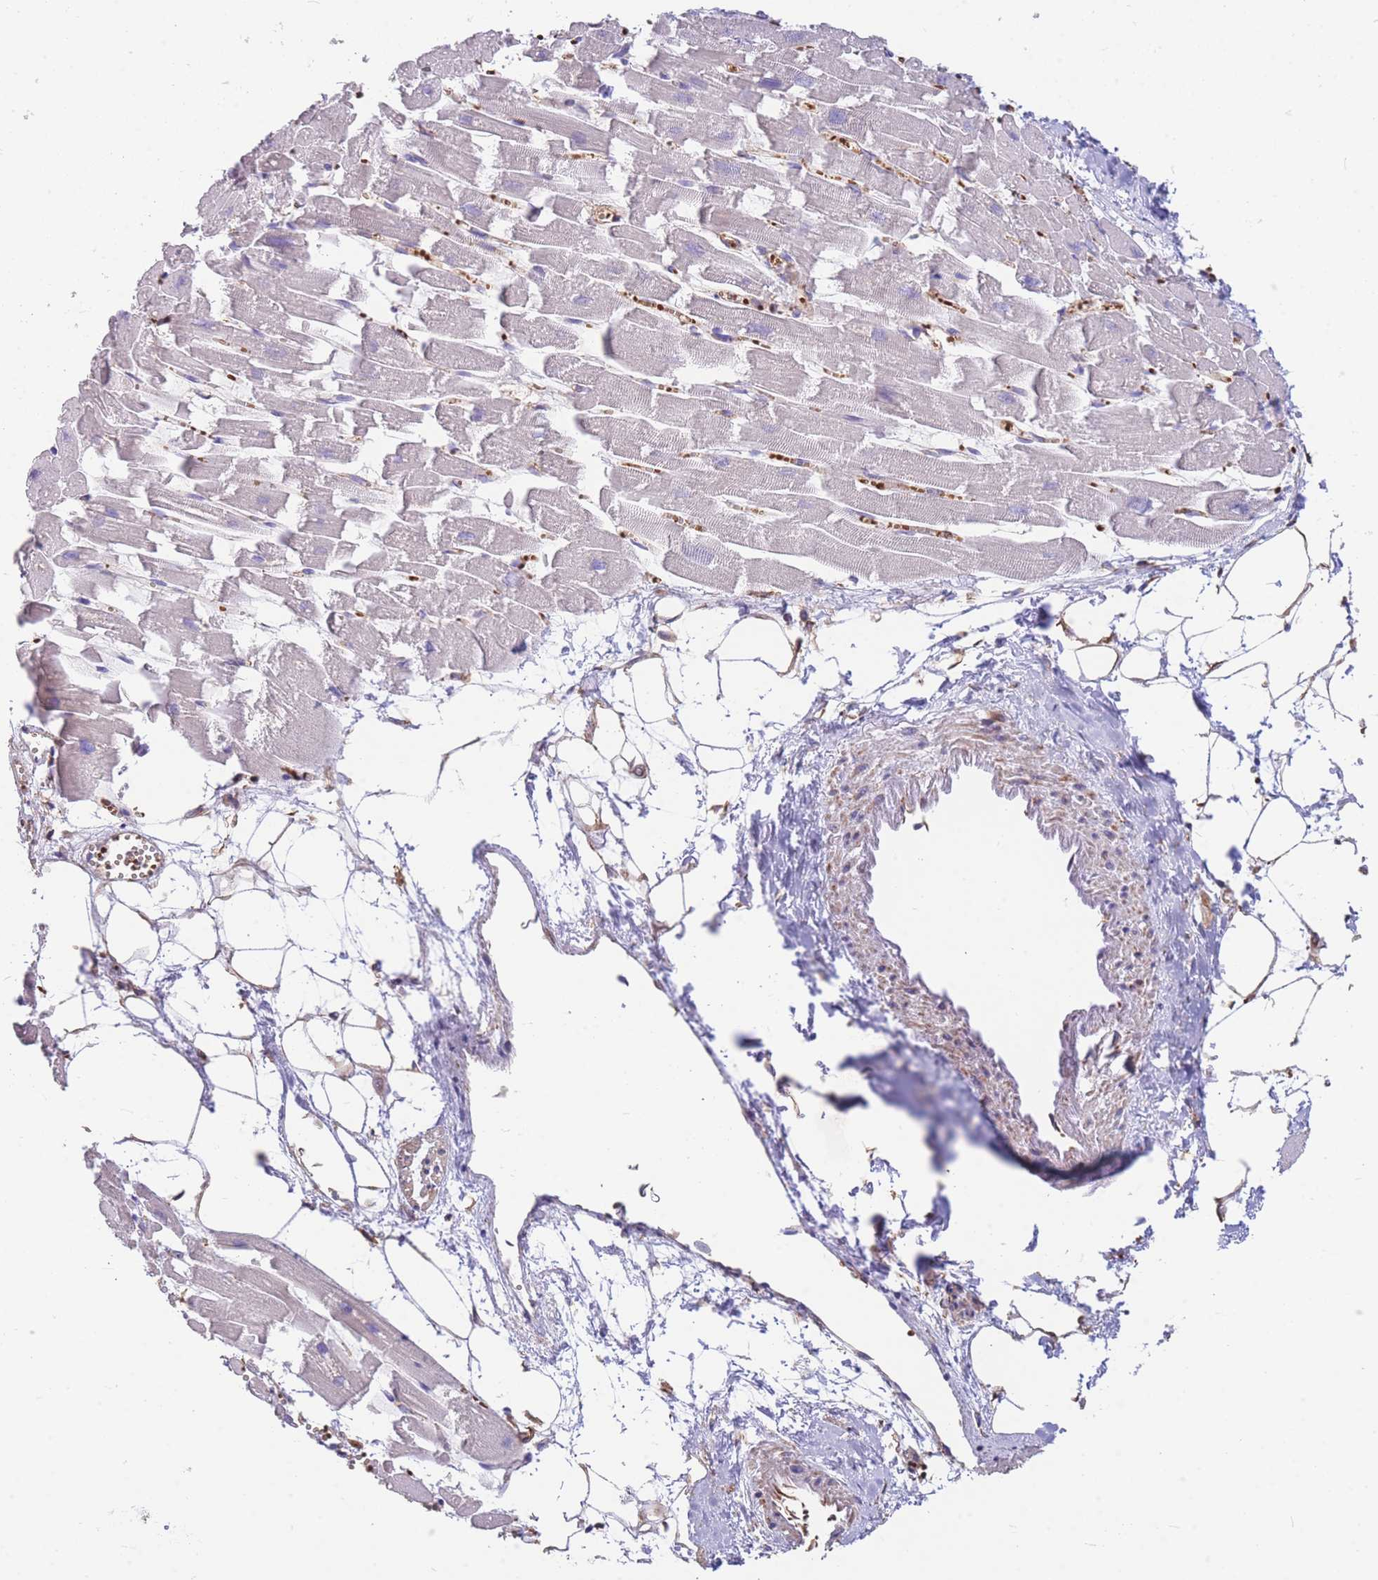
{"staining": {"intensity": "negative", "quantity": "none", "location": "none"}, "tissue": "heart muscle", "cell_type": "Cardiomyocytes", "image_type": "normal", "snomed": [{"axis": "morphology", "description": "Normal tissue, NOS"}, {"axis": "topography", "description": "Heart"}], "caption": "A photomicrograph of heart muscle stained for a protein demonstrates no brown staining in cardiomyocytes. (Stains: DAB immunohistochemistry with hematoxylin counter stain, Microscopy: brightfield microscopy at high magnification).", "gene": "ANKRD53", "patient": {"sex": "female", "age": 64}}